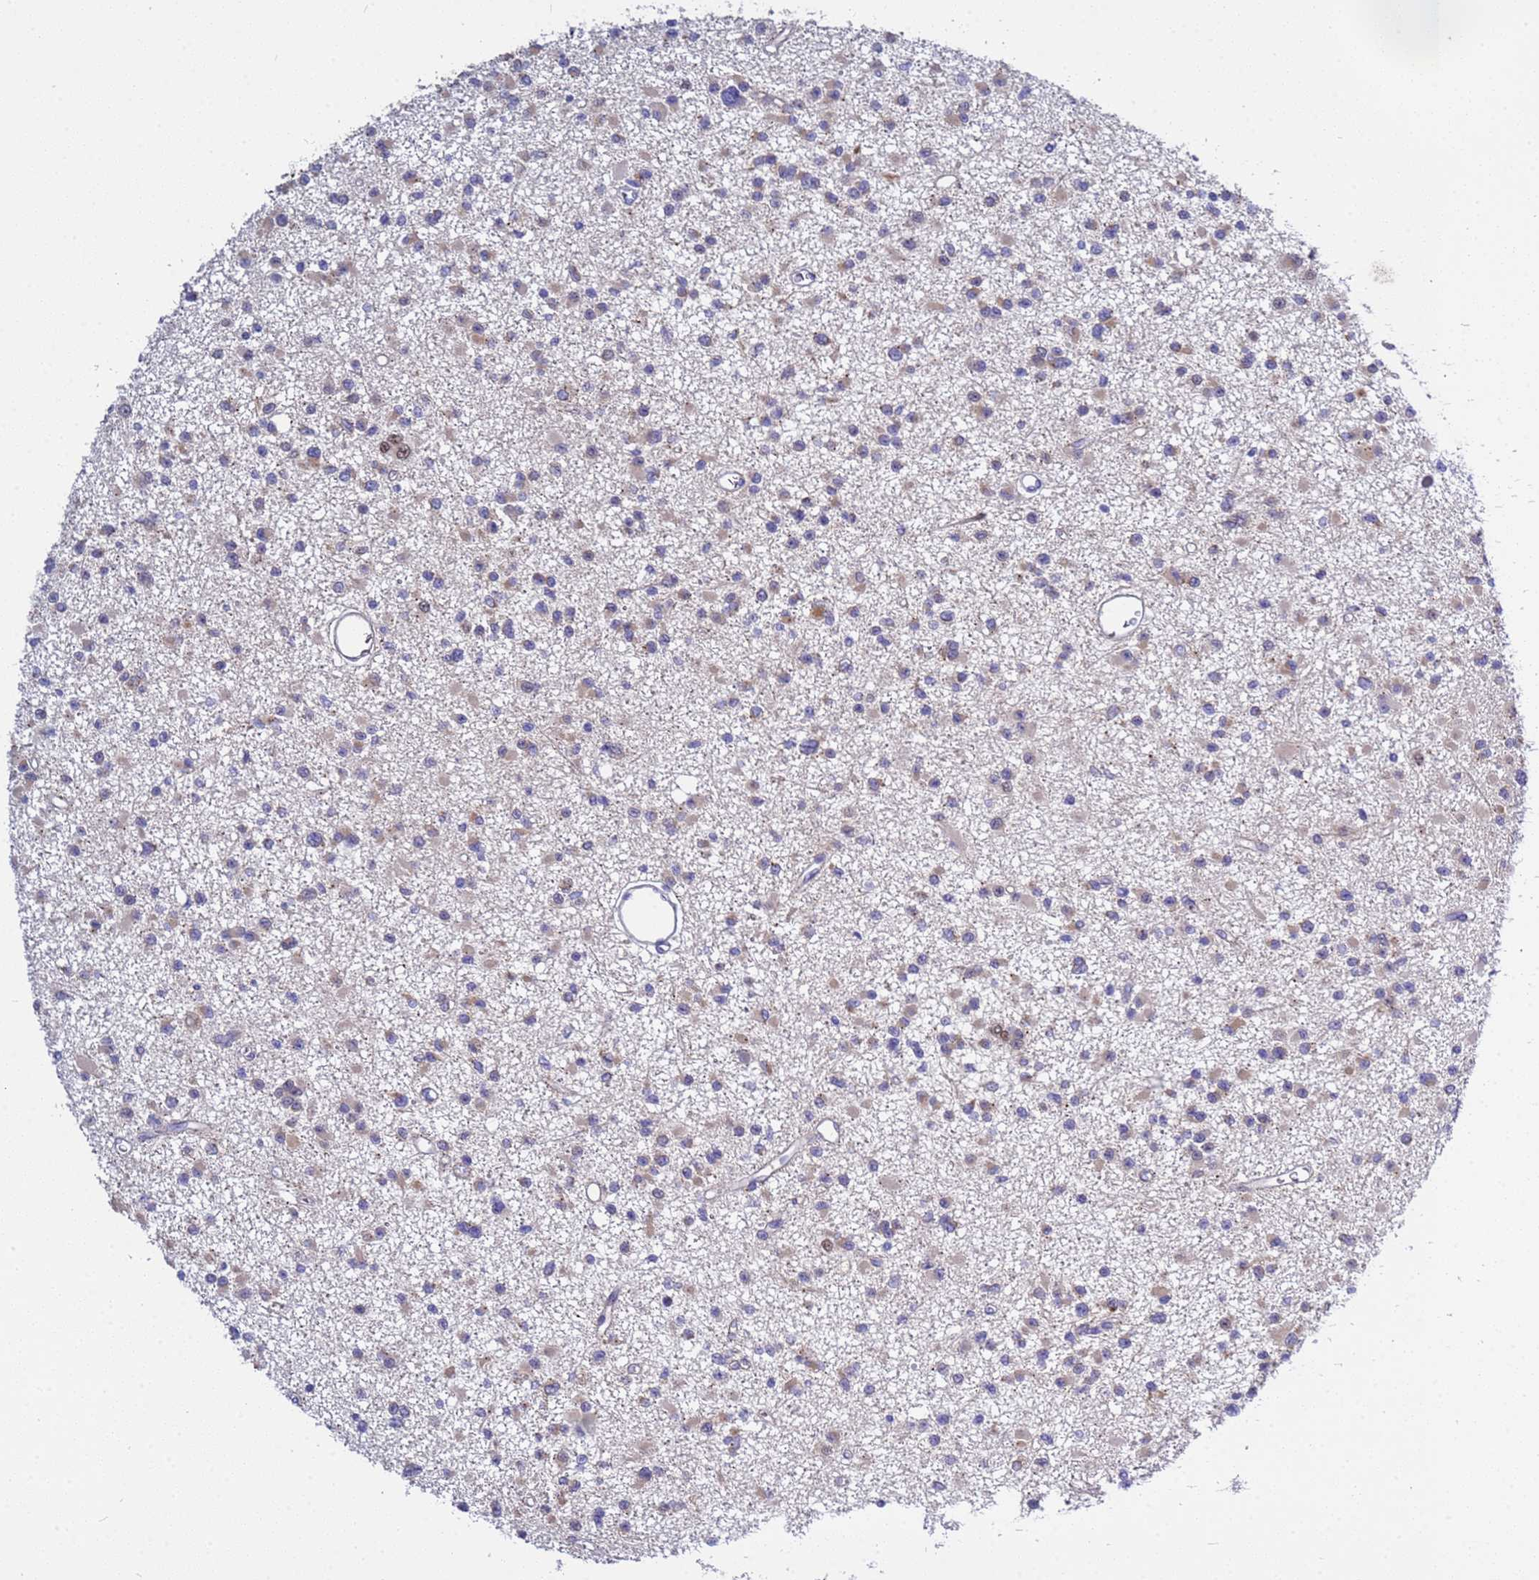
{"staining": {"intensity": "negative", "quantity": "none", "location": "none"}, "tissue": "glioma", "cell_type": "Tumor cells", "image_type": "cancer", "snomed": [{"axis": "morphology", "description": "Glioma, malignant, Low grade"}, {"axis": "topography", "description": "Brain"}], "caption": "A micrograph of malignant glioma (low-grade) stained for a protein shows no brown staining in tumor cells.", "gene": "RC3H2", "patient": {"sex": "female", "age": 22}}